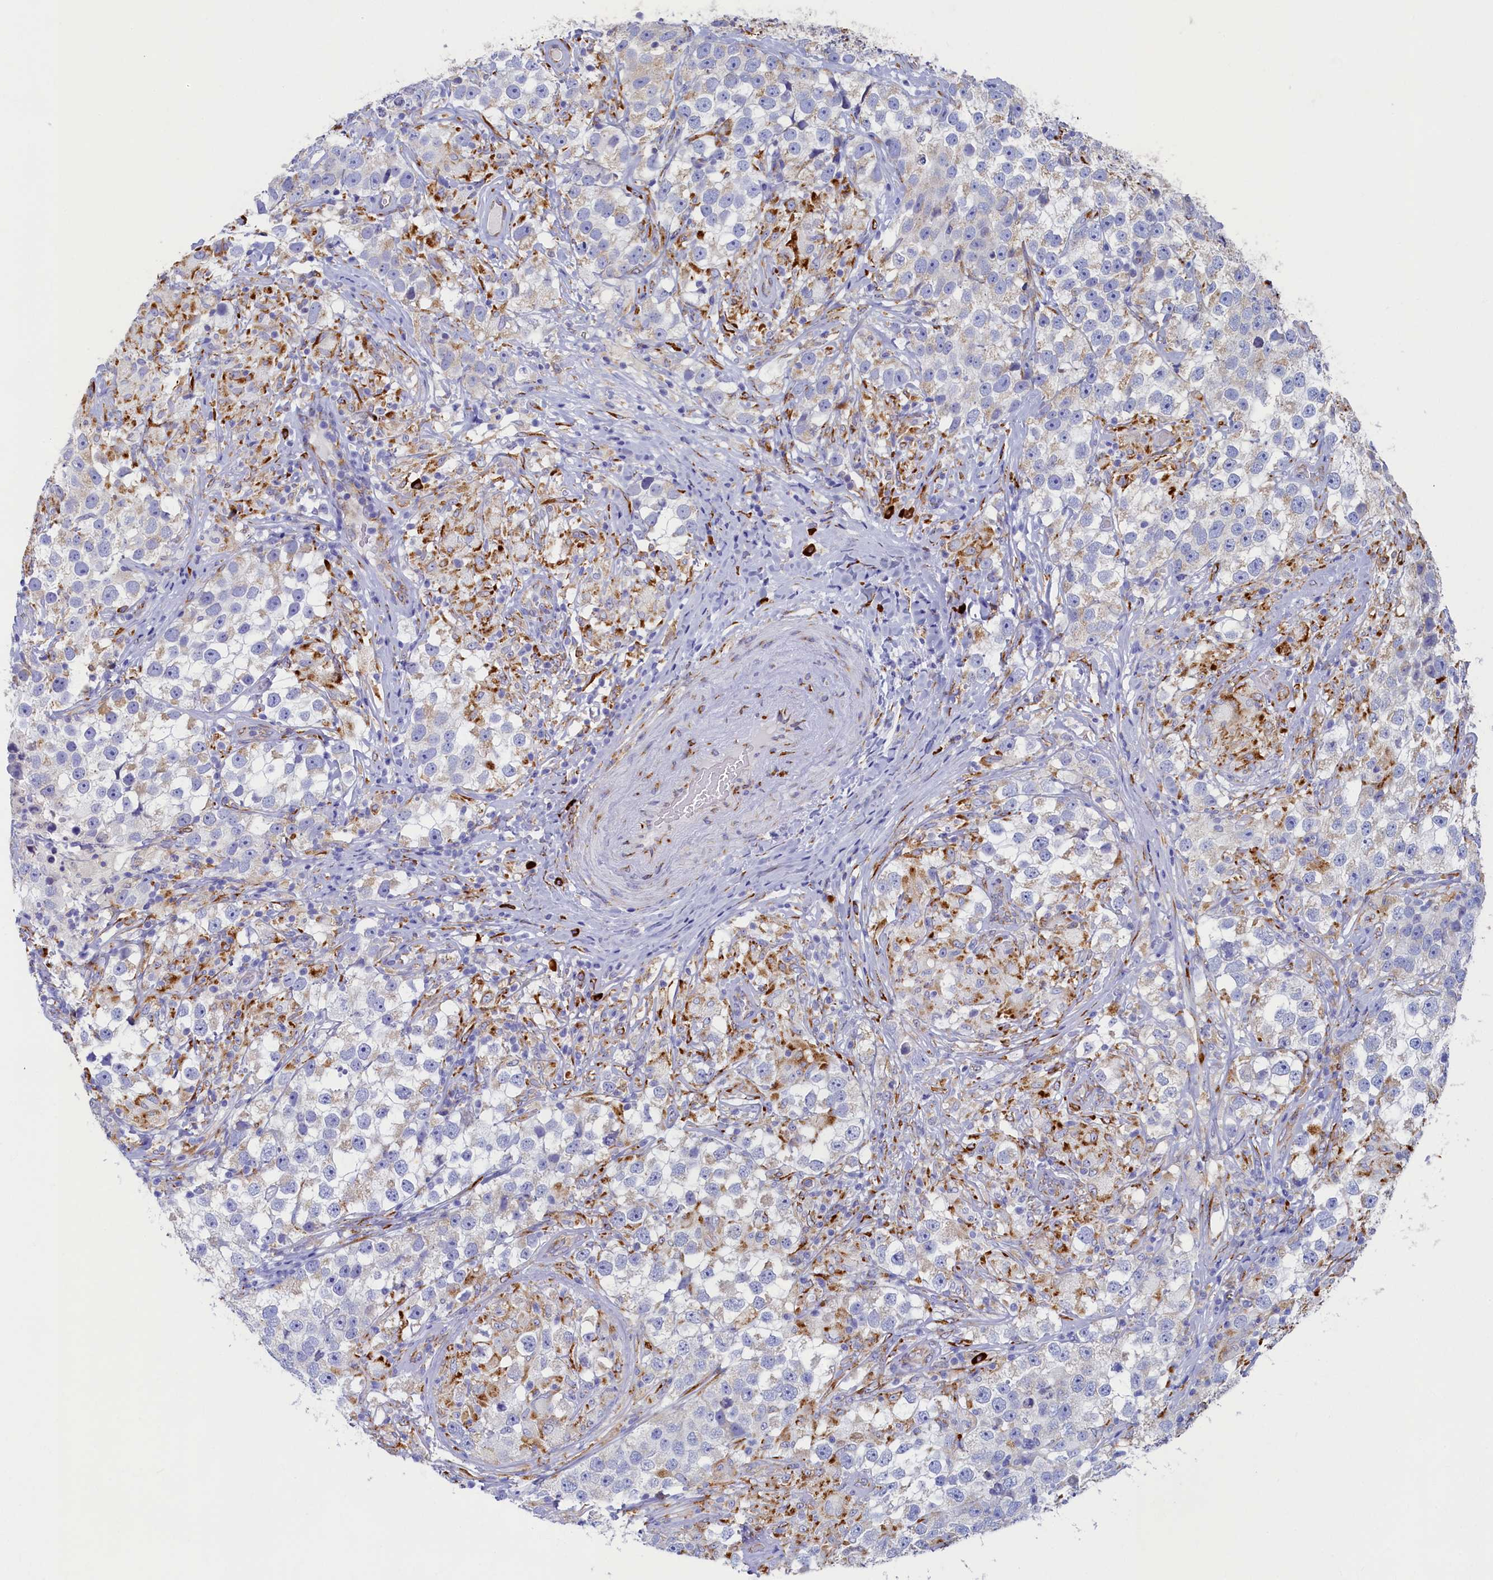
{"staining": {"intensity": "moderate", "quantity": "<25%", "location": "cytoplasmic/membranous"}, "tissue": "testis cancer", "cell_type": "Tumor cells", "image_type": "cancer", "snomed": [{"axis": "morphology", "description": "Seminoma, NOS"}, {"axis": "topography", "description": "Testis"}], "caption": "About <25% of tumor cells in human testis cancer (seminoma) exhibit moderate cytoplasmic/membranous protein positivity as visualized by brown immunohistochemical staining.", "gene": "TMEM18", "patient": {"sex": "male", "age": 46}}